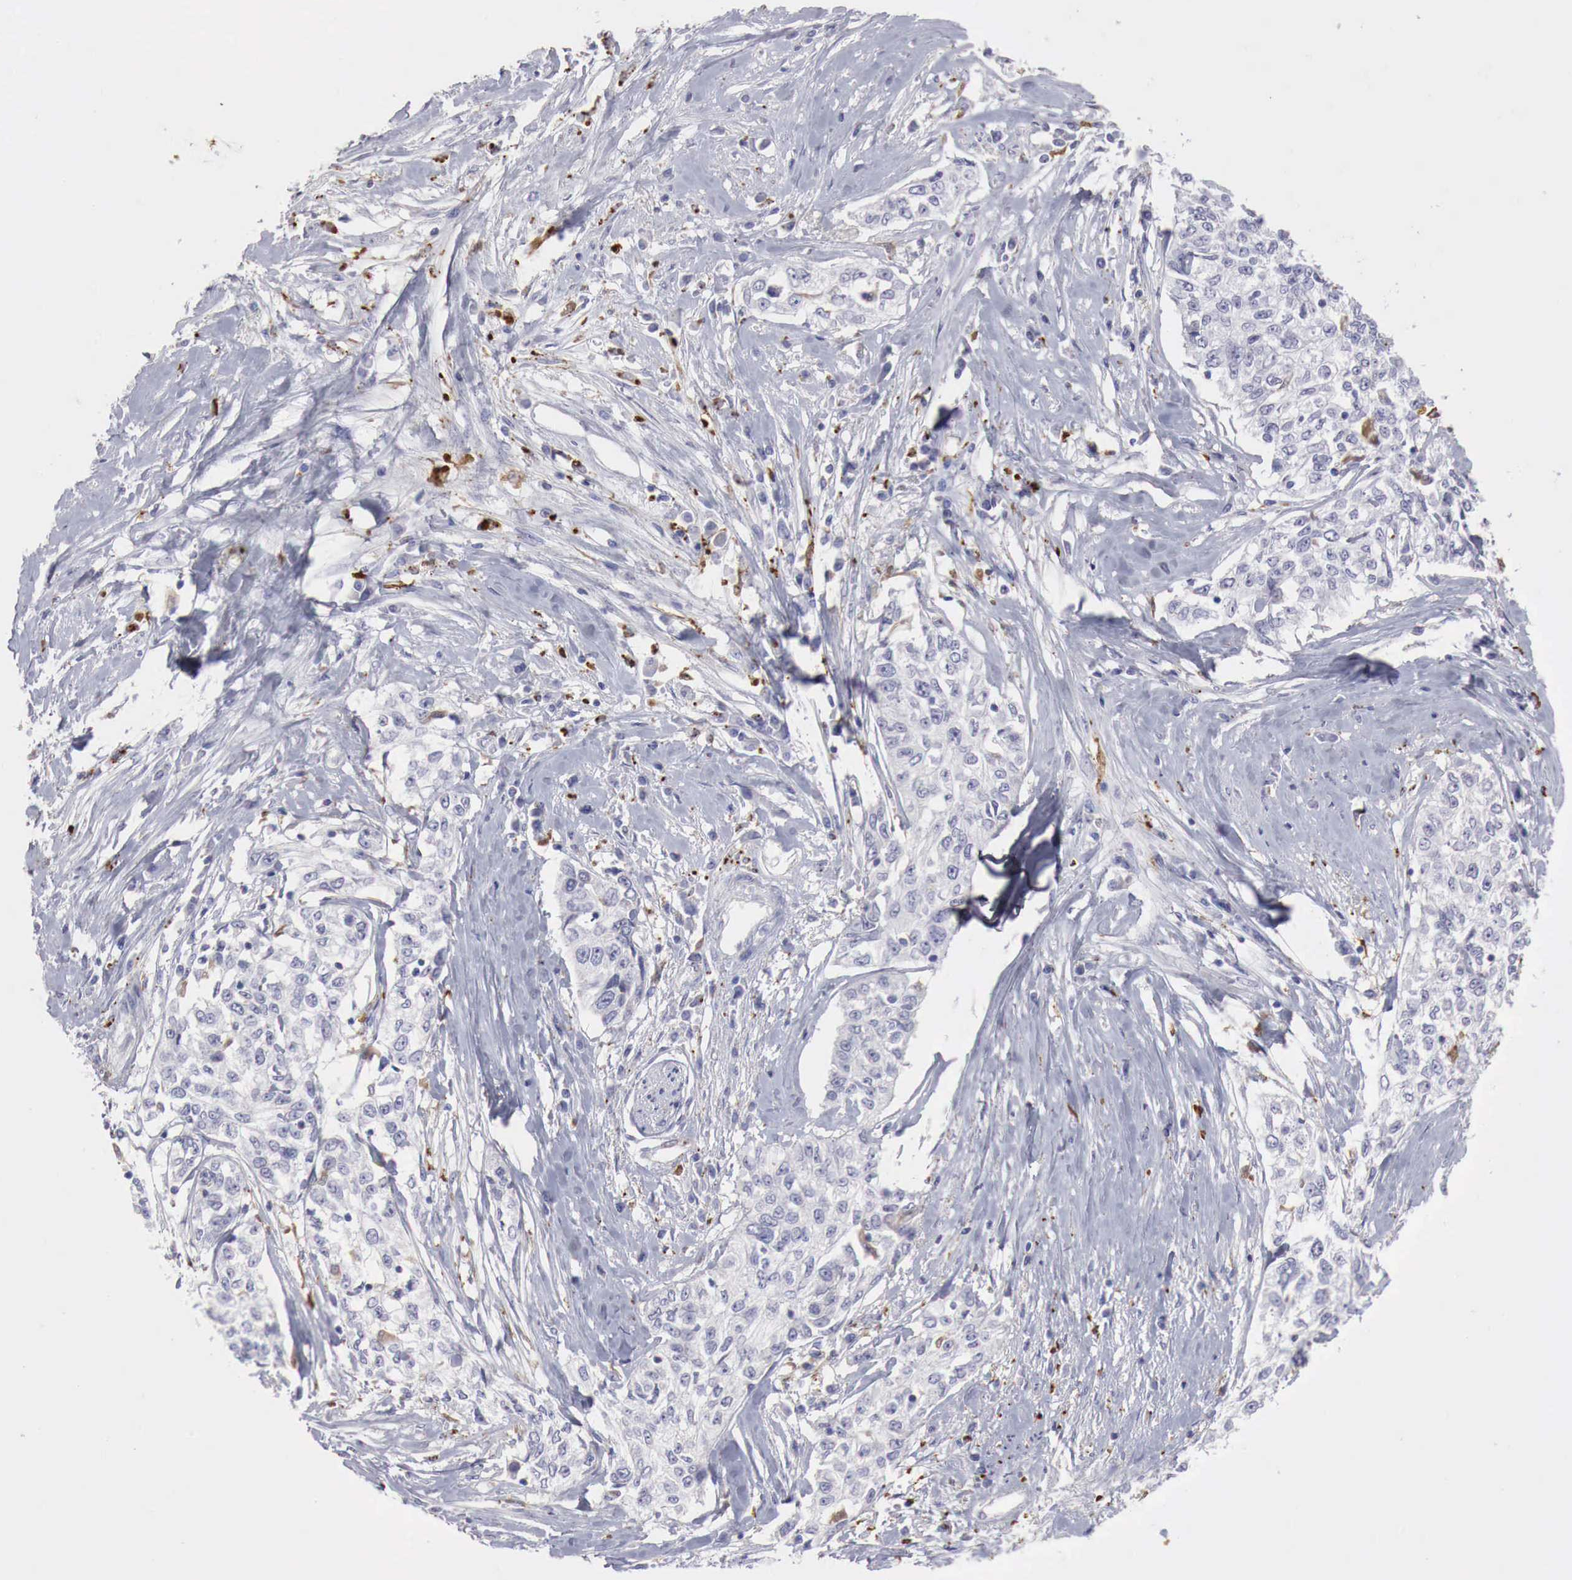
{"staining": {"intensity": "negative", "quantity": "none", "location": "none"}, "tissue": "cervical cancer", "cell_type": "Tumor cells", "image_type": "cancer", "snomed": [{"axis": "morphology", "description": "Squamous cell carcinoma, NOS"}, {"axis": "topography", "description": "Cervix"}], "caption": "This is a image of immunohistochemistry staining of cervical cancer (squamous cell carcinoma), which shows no staining in tumor cells. (DAB (3,3'-diaminobenzidine) immunohistochemistry visualized using brightfield microscopy, high magnification).", "gene": "GLA", "patient": {"sex": "female", "age": 57}}